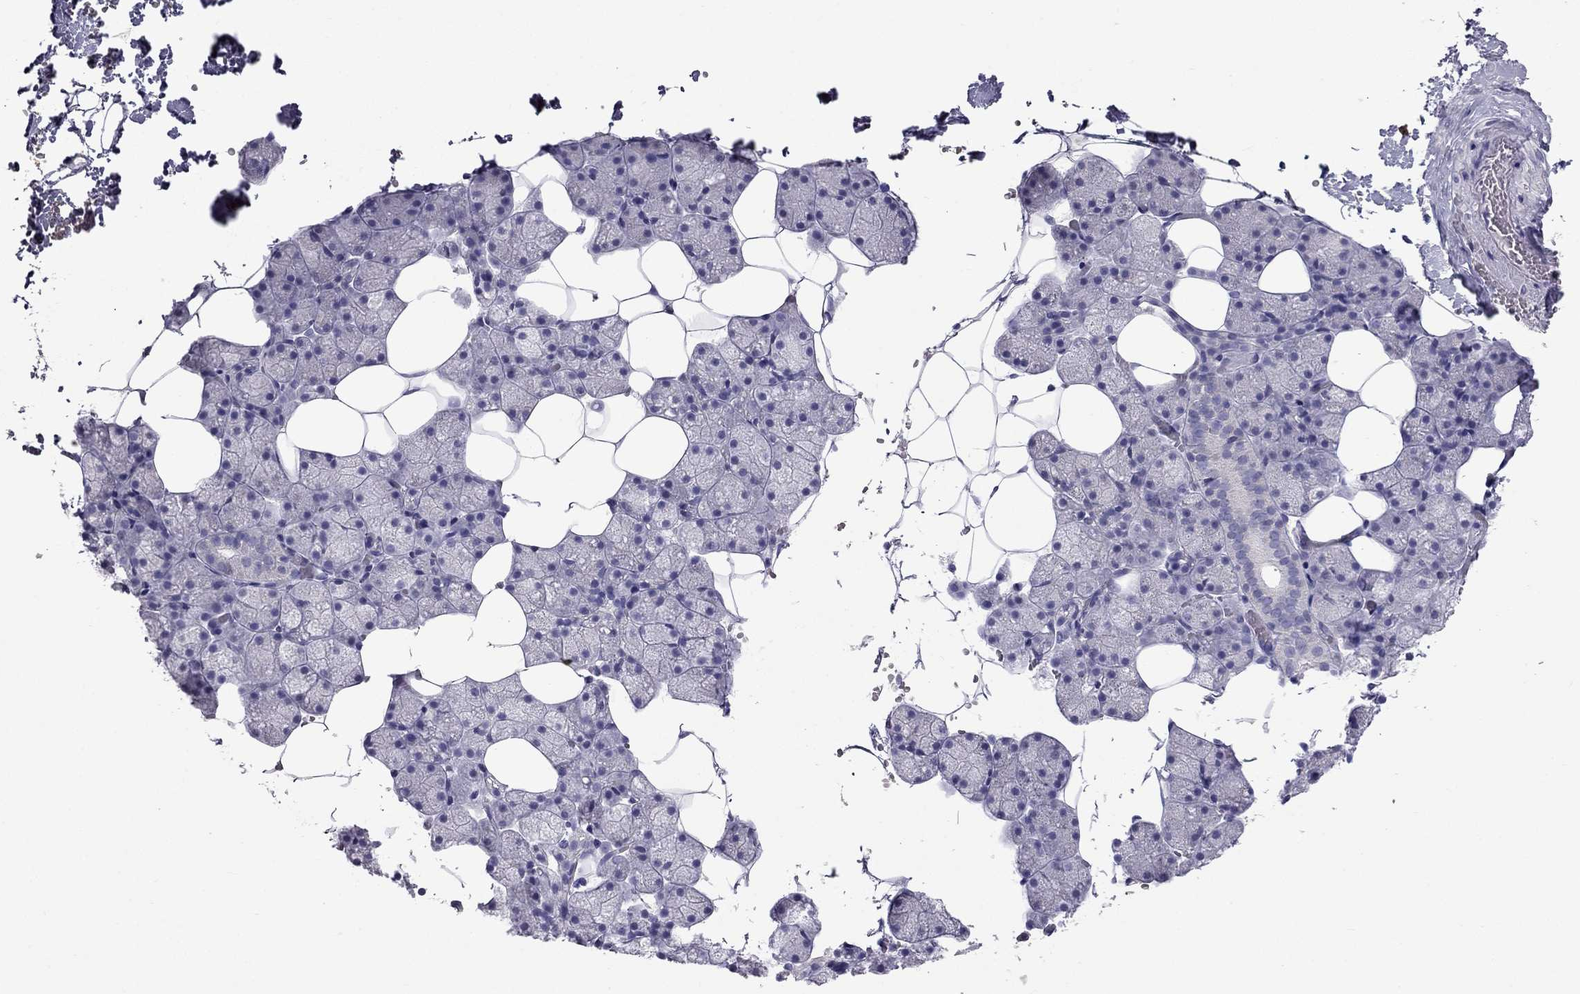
{"staining": {"intensity": "negative", "quantity": "none", "location": "none"}, "tissue": "salivary gland", "cell_type": "Glandular cells", "image_type": "normal", "snomed": [{"axis": "morphology", "description": "Normal tissue, NOS"}, {"axis": "topography", "description": "Salivary gland"}], "caption": "Histopathology image shows no significant protein positivity in glandular cells of benign salivary gland.", "gene": "ERC2", "patient": {"sex": "male", "age": 38}}